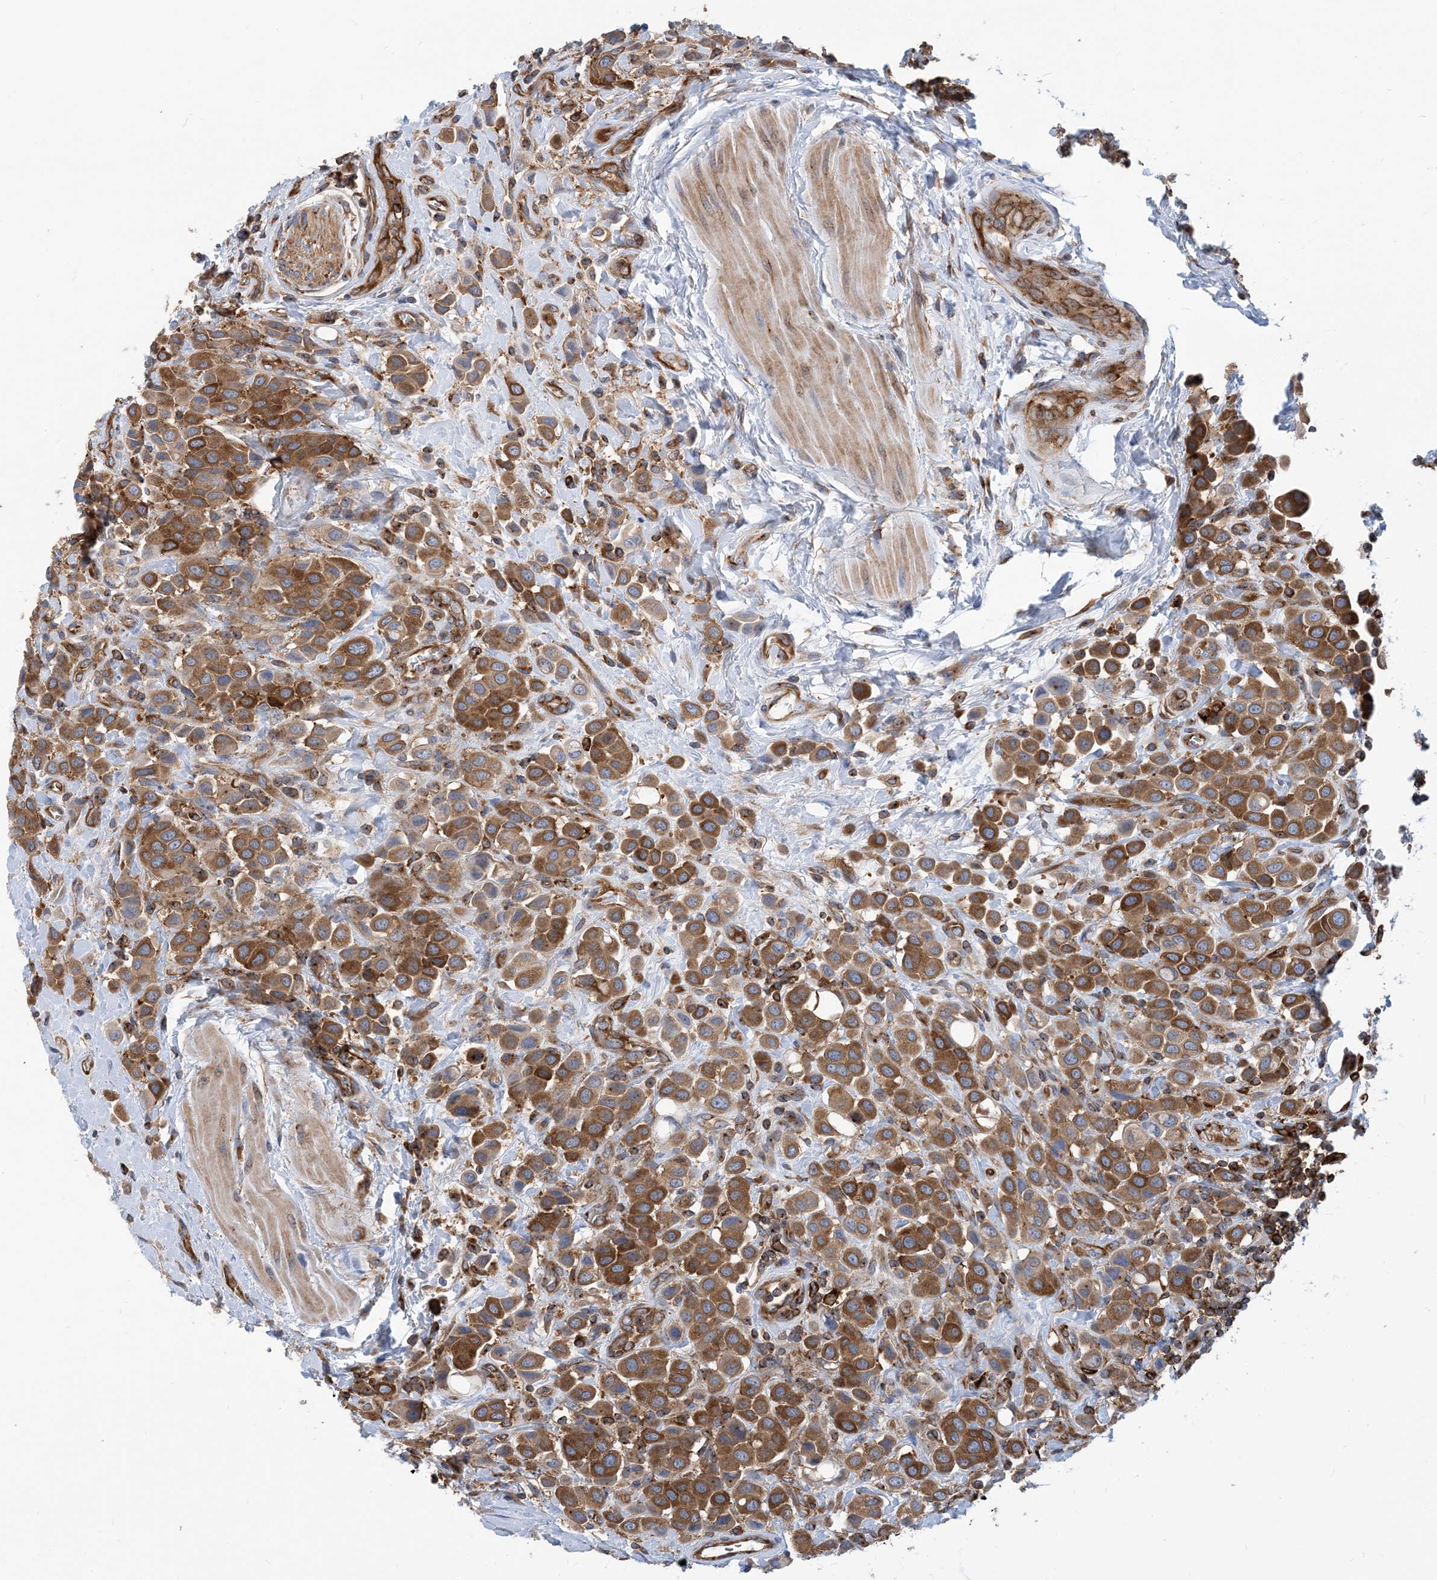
{"staining": {"intensity": "moderate", "quantity": ">75%", "location": "cytoplasmic/membranous"}, "tissue": "urothelial cancer", "cell_type": "Tumor cells", "image_type": "cancer", "snomed": [{"axis": "morphology", "description": "Urothelial carcinoma, High grade"}, {"axis": "topography", "description": "Urinary bladder"}], "caption": "Brown immunohistochemical staining in human urothelial carcinoma (high-grade) displays moderate cytoplasmic/membranous staining in about >75% of tumor cells.", "gene": "DYNC1LI1", "patient": {"sex": "male", "age": 50}}